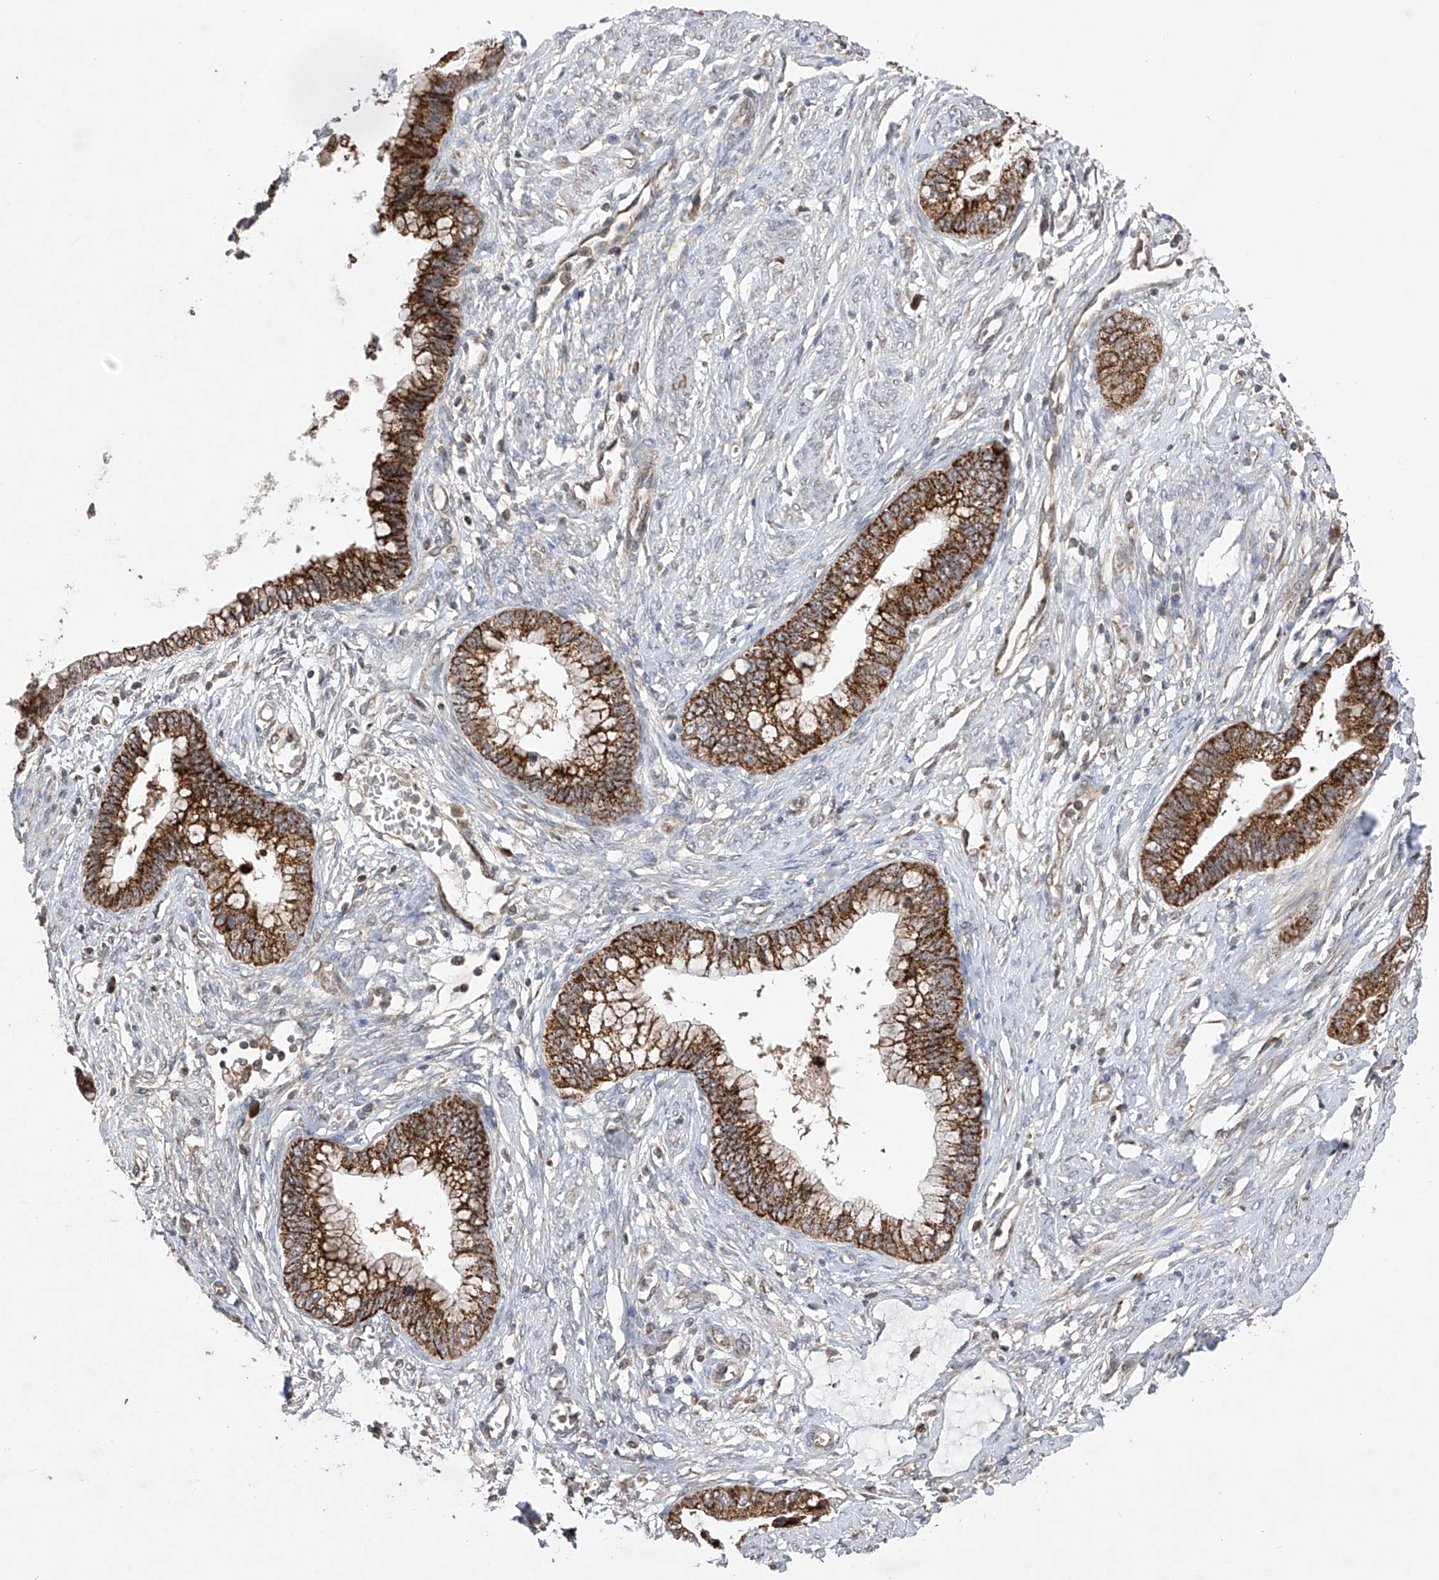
{"staining": {"intensity": "strong", "quantity": ">75%", "location": "cytoplasmic/membranous"}, "tissue": "cervical cancer", "cell_type": "Tumor cells", "image_type": "cancer", "snomed": [{"axis": "morphology", "description": "Adenocarcinoma, NOS"}, {"axis": "topography", "description": "Cervix"}], "caption": "A high amount of strong cytoplasmic/membranous staining is identified in about >75% of tumor cells in cervical adenocarcinoma tissue.", "gene": "SDHAF4", "patient": {"sex": "female", "age": 44}}